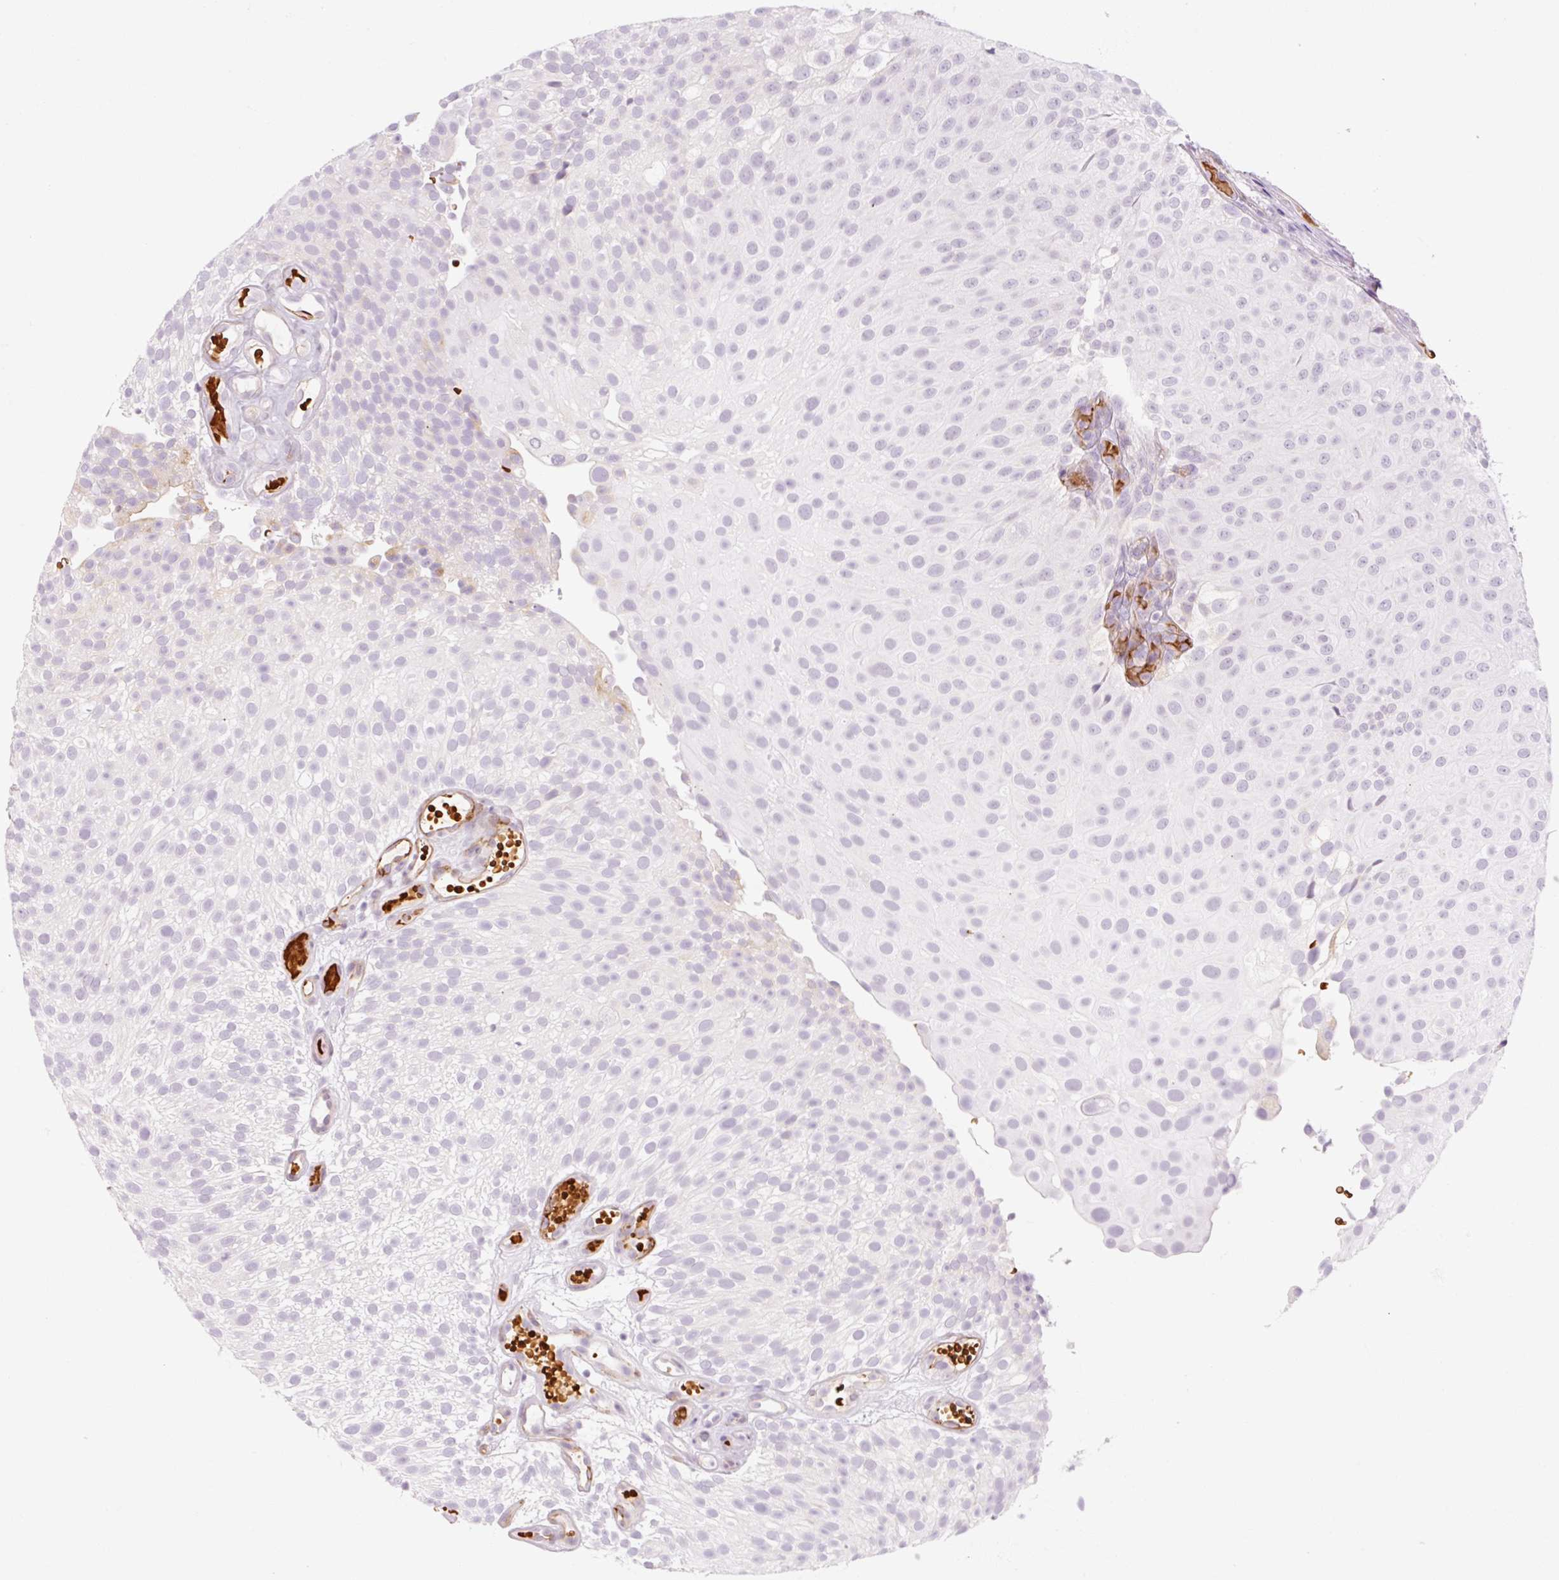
{"staining": {"intensity": "negative", "quantity": "none", "location": "none"}, "tissue": "urothelial cancer", "cell_type": "Tumor cells", "image_type": "cancer", "snomed": [{"axis": "morphology", "description": "Urothelial carcinoma, Low grade"}, {"axis": "topography", "description": "Urinary bladder"}], "caption": "Tumor cells are negative for brown protein staining in low-grade urothelial carcinoma.", "gene": "TAF1L", "patient": {"sex": "male", "age": 78}}